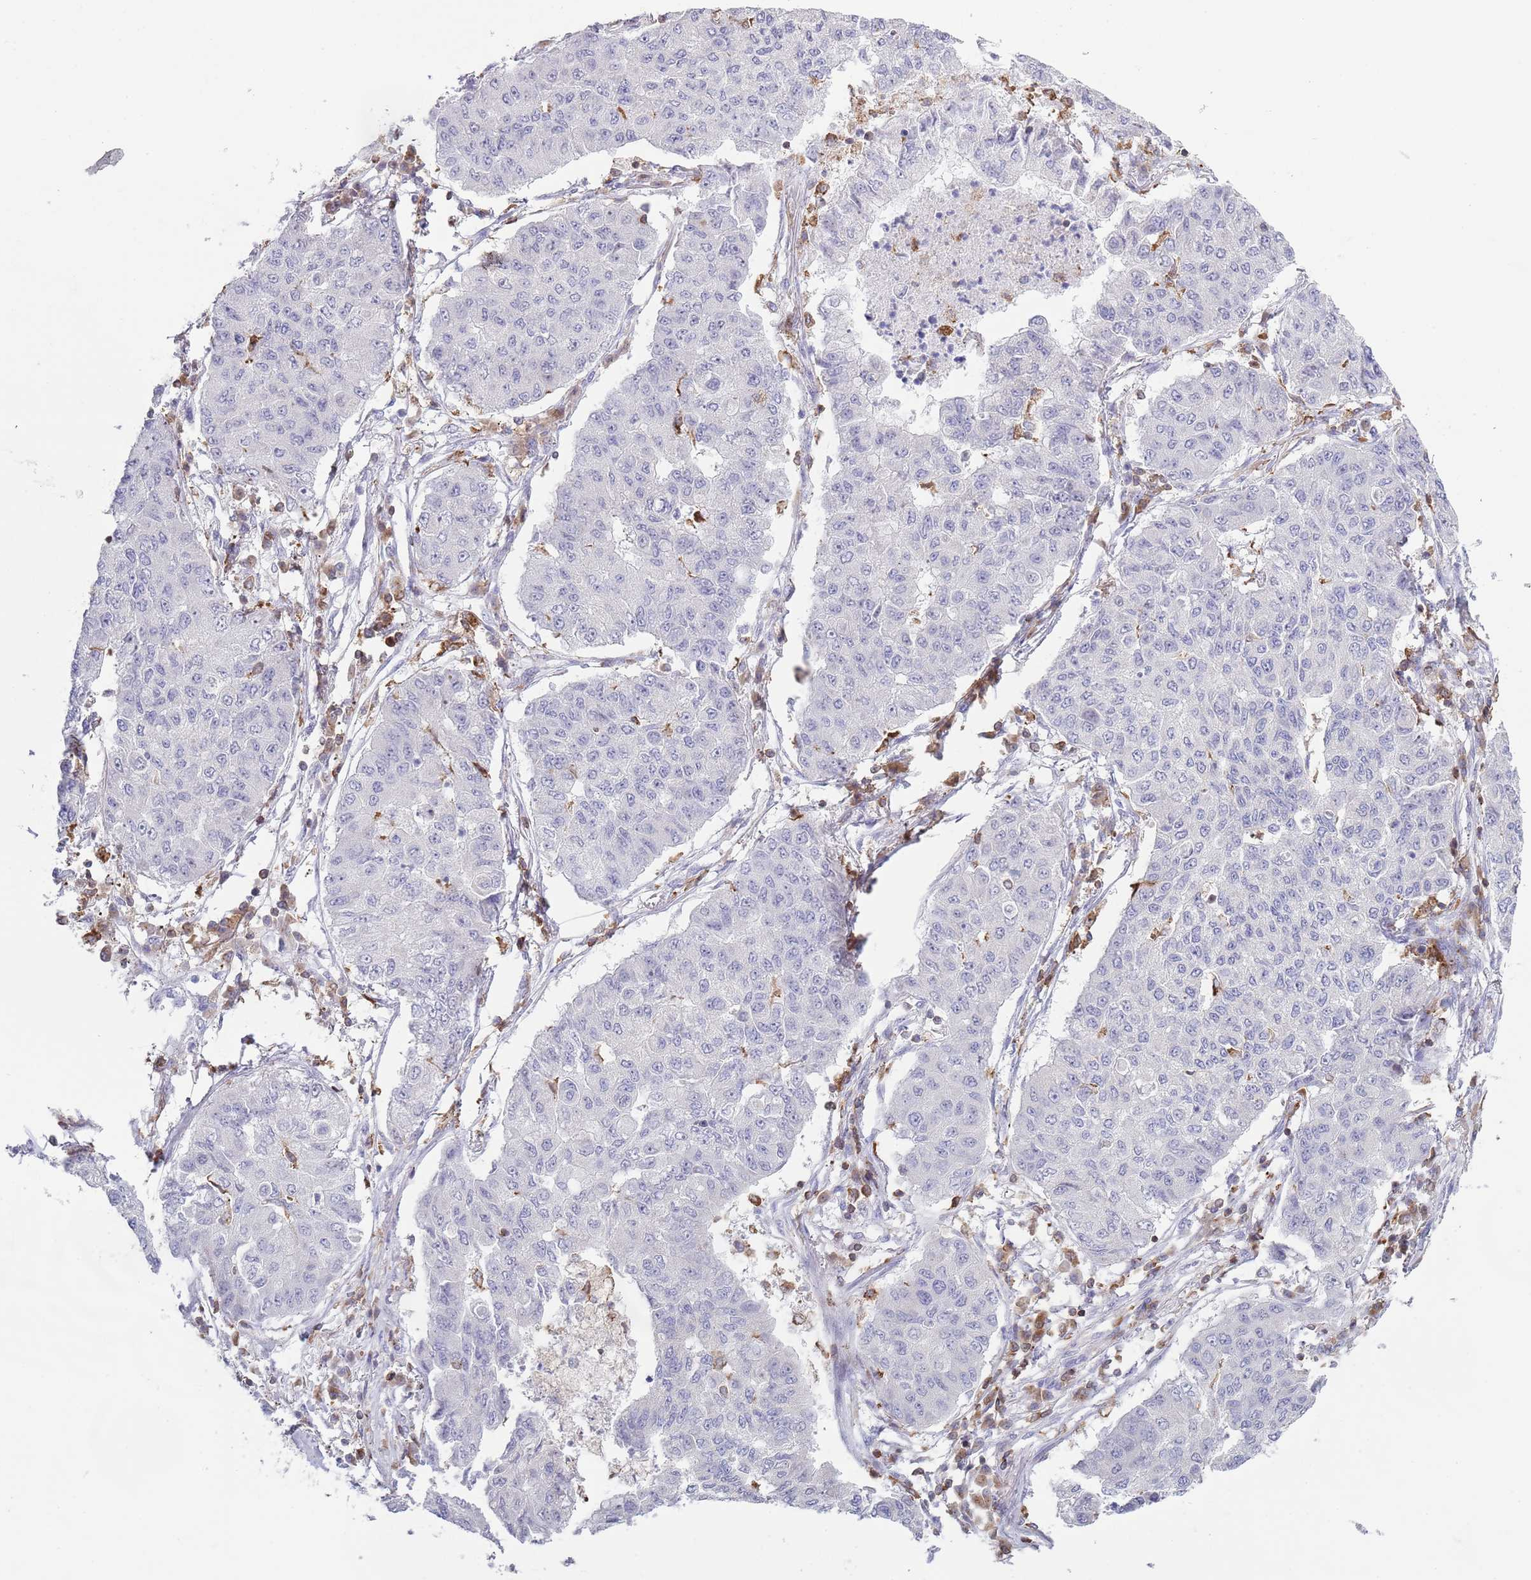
{"staining": {"intensity": "negative", "quantity": "none", "location": "none"}, "tissue": "lung cancer", "cell_type": "Tumor cells", "image_type": "cancer", "snomed": [{"axis": "morphology", "description": "Squamous cell carcinoma, NOS"}, {"axis": "topography", "description": "Lung"}], "caption": "DAB immunohistochemical staining of lung cancer (squamous cell carcinoma) exhibits no significant staining in tumor cells.", "gene": "LPXN", "patient": {"sex": "male", "age": 74}}